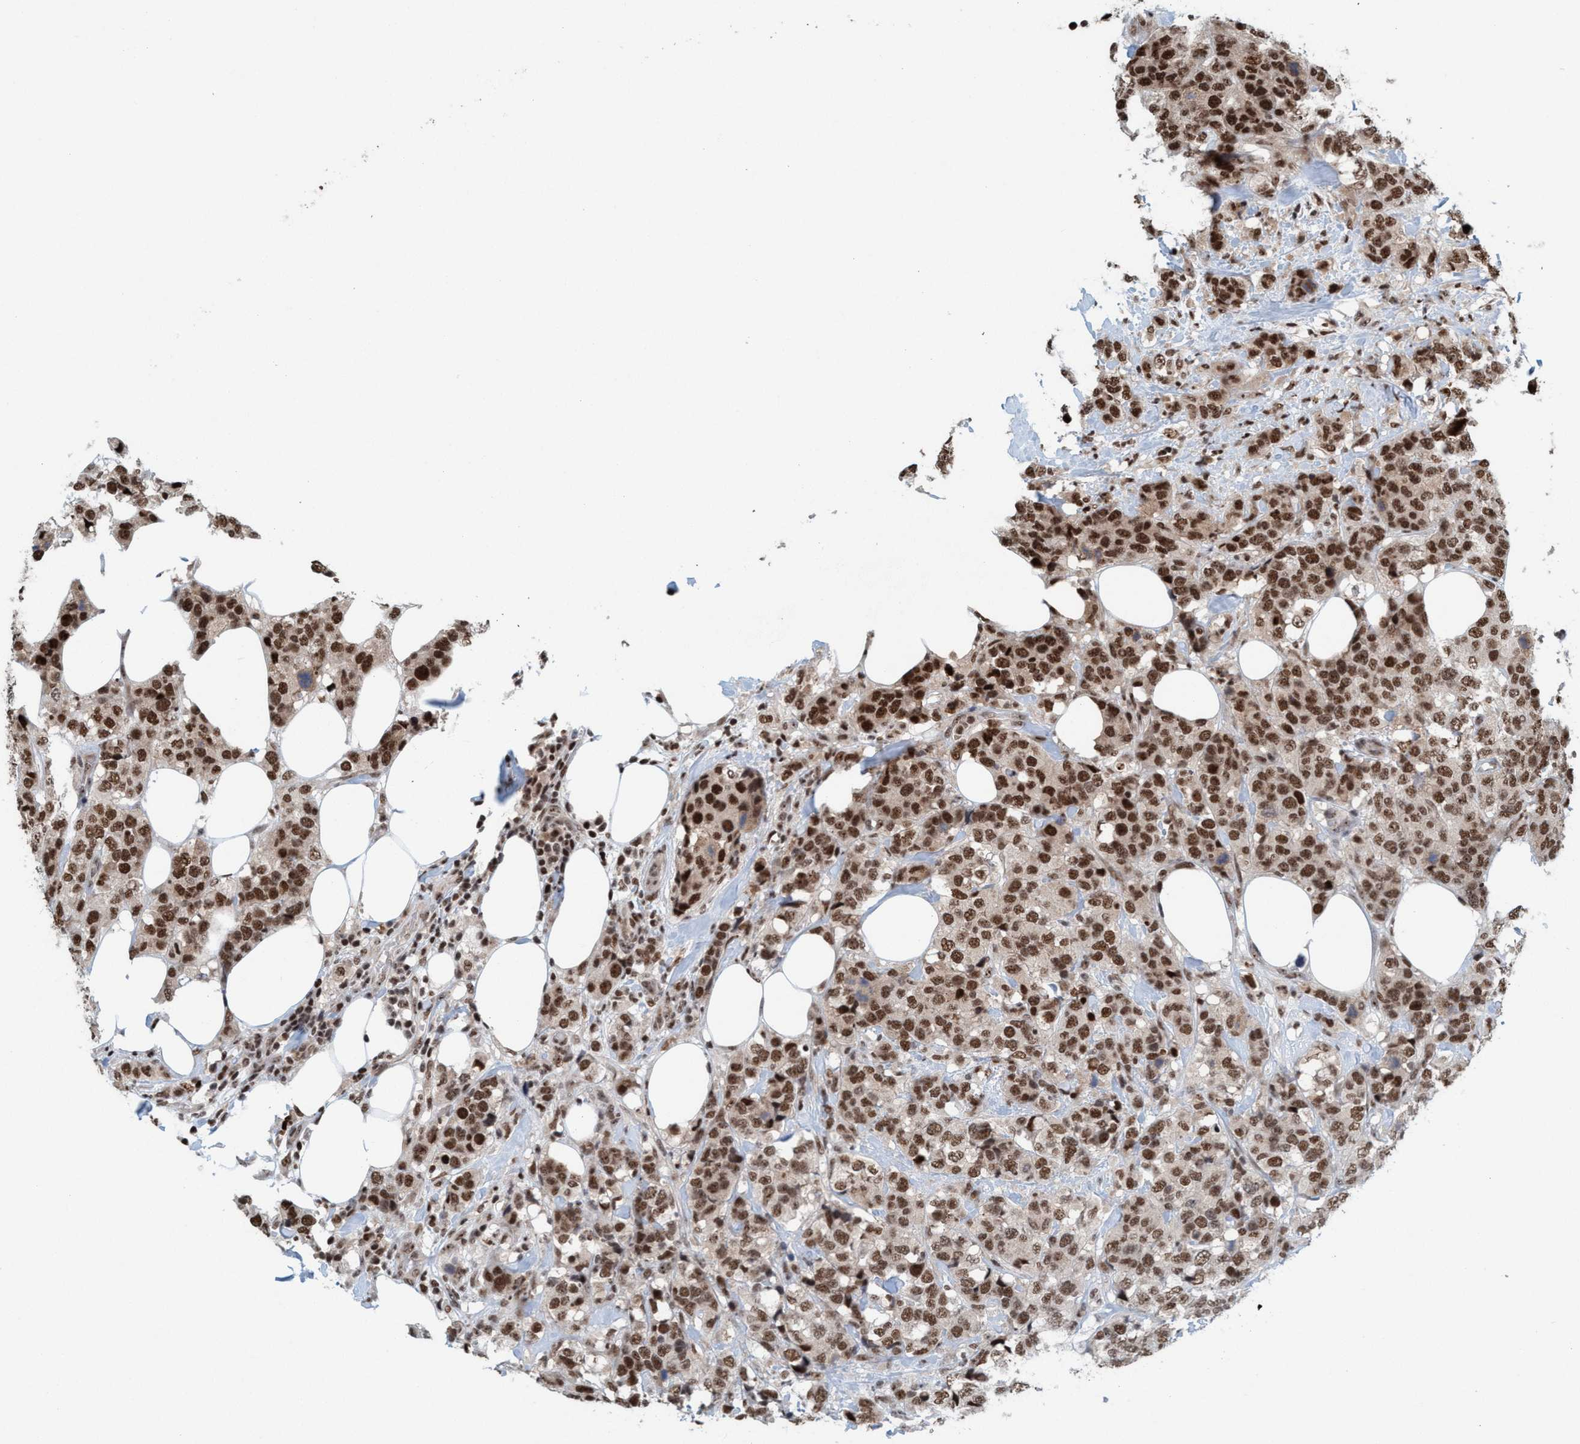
{"staining": {"intensity": "strong", "quantity": ">75%", "location": "nuclear"}, "tissue": "breast cancer", "cell_type": "Tumor cells", "image_type": "cancer", "snomed": [{"axis": "morphology", "description": "Lobular carcinoma"}, {"axis": "topography", "description": "Breast"}], "caption": "Immunohistochemical staining of breast lobular carcinoma displays high levels of strong nuclear positivity in about >75% of tumor cells.", "gene": "SMCR8", "patient": {"sex": "female", "age": 59}}